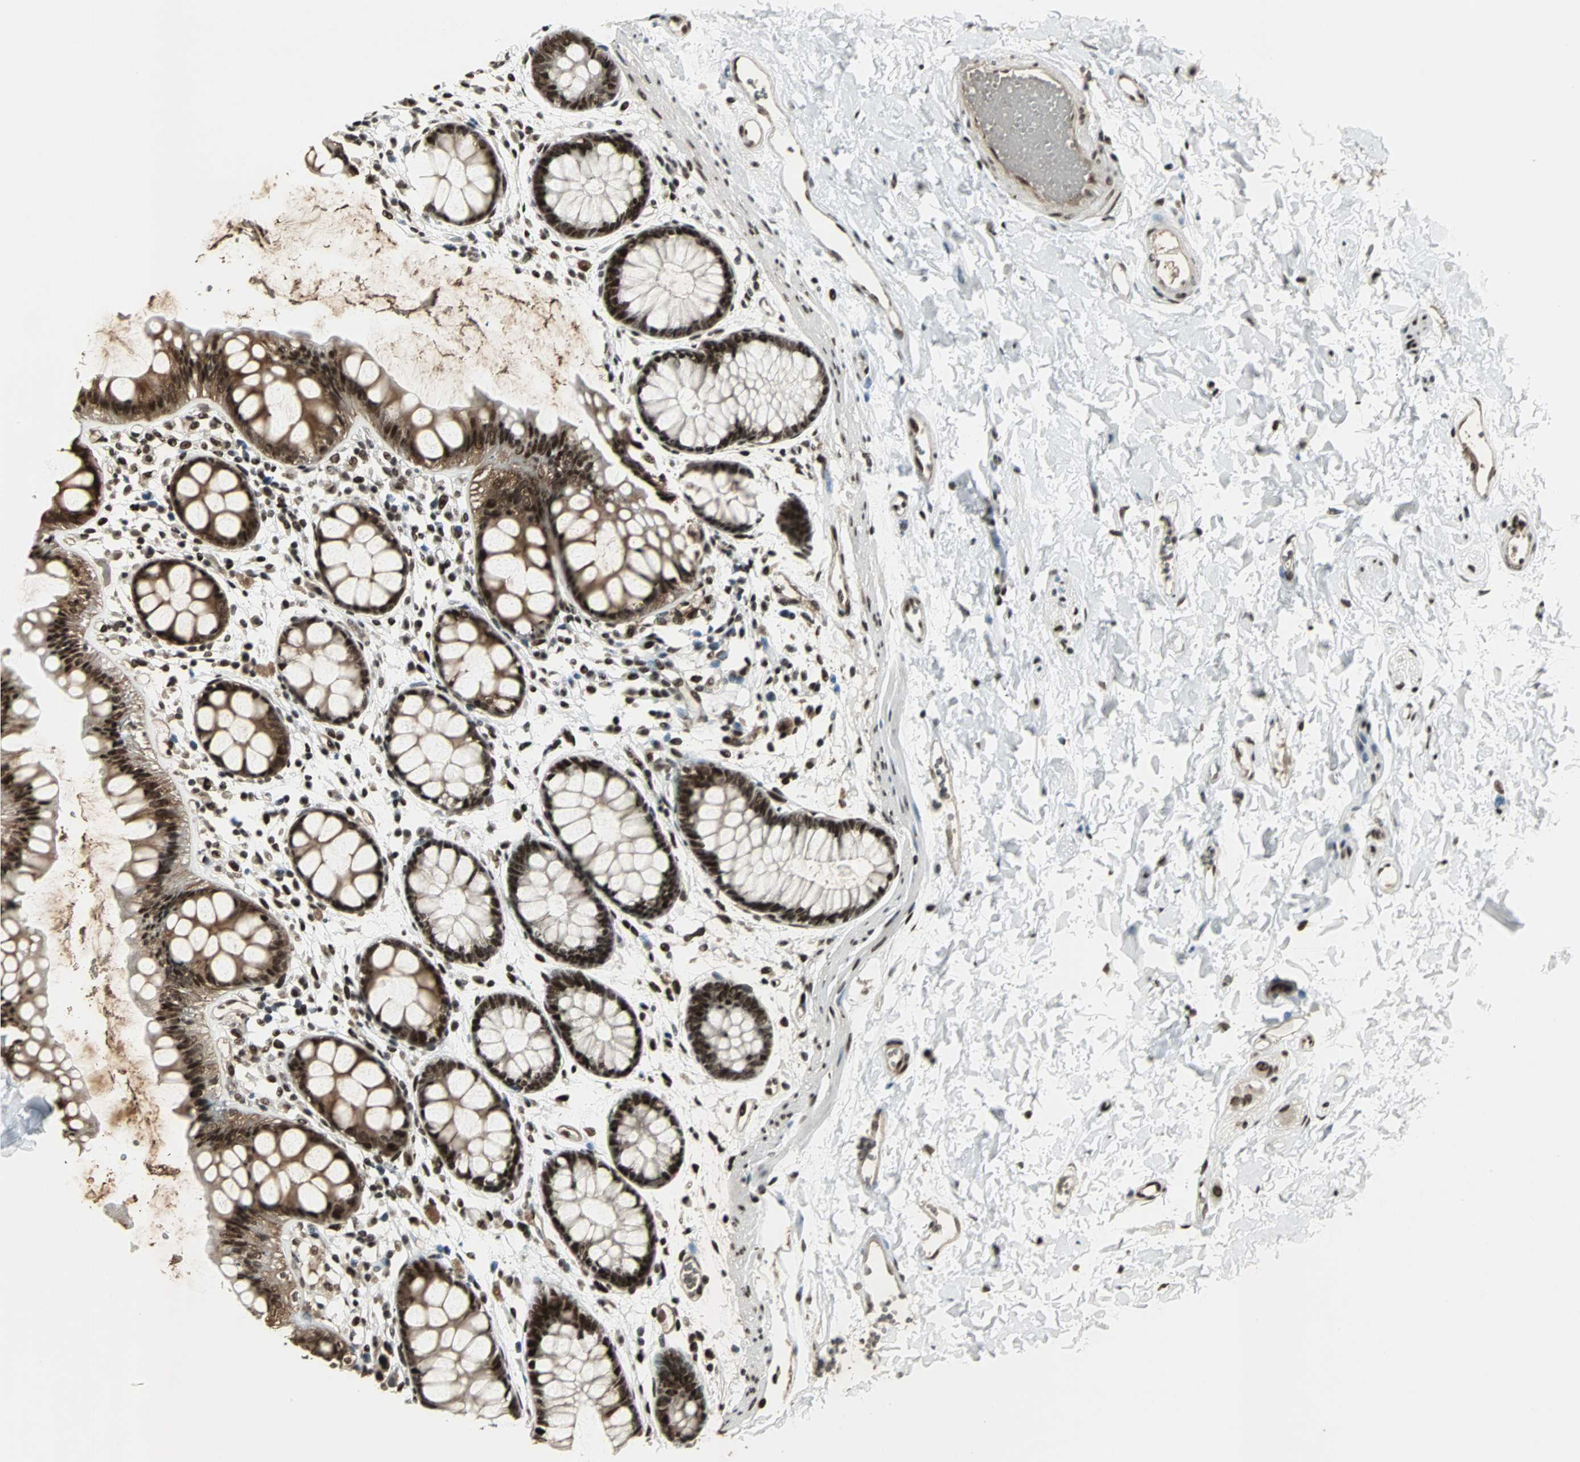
{"staining": {"intensity": "strong", "quantity": ">75%", "location": "cytoplasmic/membranous,nuclear"}, "tissue": "rectum", "cell_type": "Glandular cells", "image_type": "normal", "snomed": [{"axis": "morphology", "description": "Normal tissue, NOS"}, {"axis": "topography", "description": "Rectum"}], "caption": "IHC staining of normal rectum, which shows high levels of strong cytoplasmic/membranous,nuclear expression in about >75% of glandular cells indicating strong cytoplasmic/membranous,nuclear protein staining. The staining was performed using DAB (3,3'-diaminobenzidine) (brown) for protein detection and nuclei were counterstained in hematoxylin (blue).", "gene": "TAF5", "patient": {"sex": "female", "age": 66}}